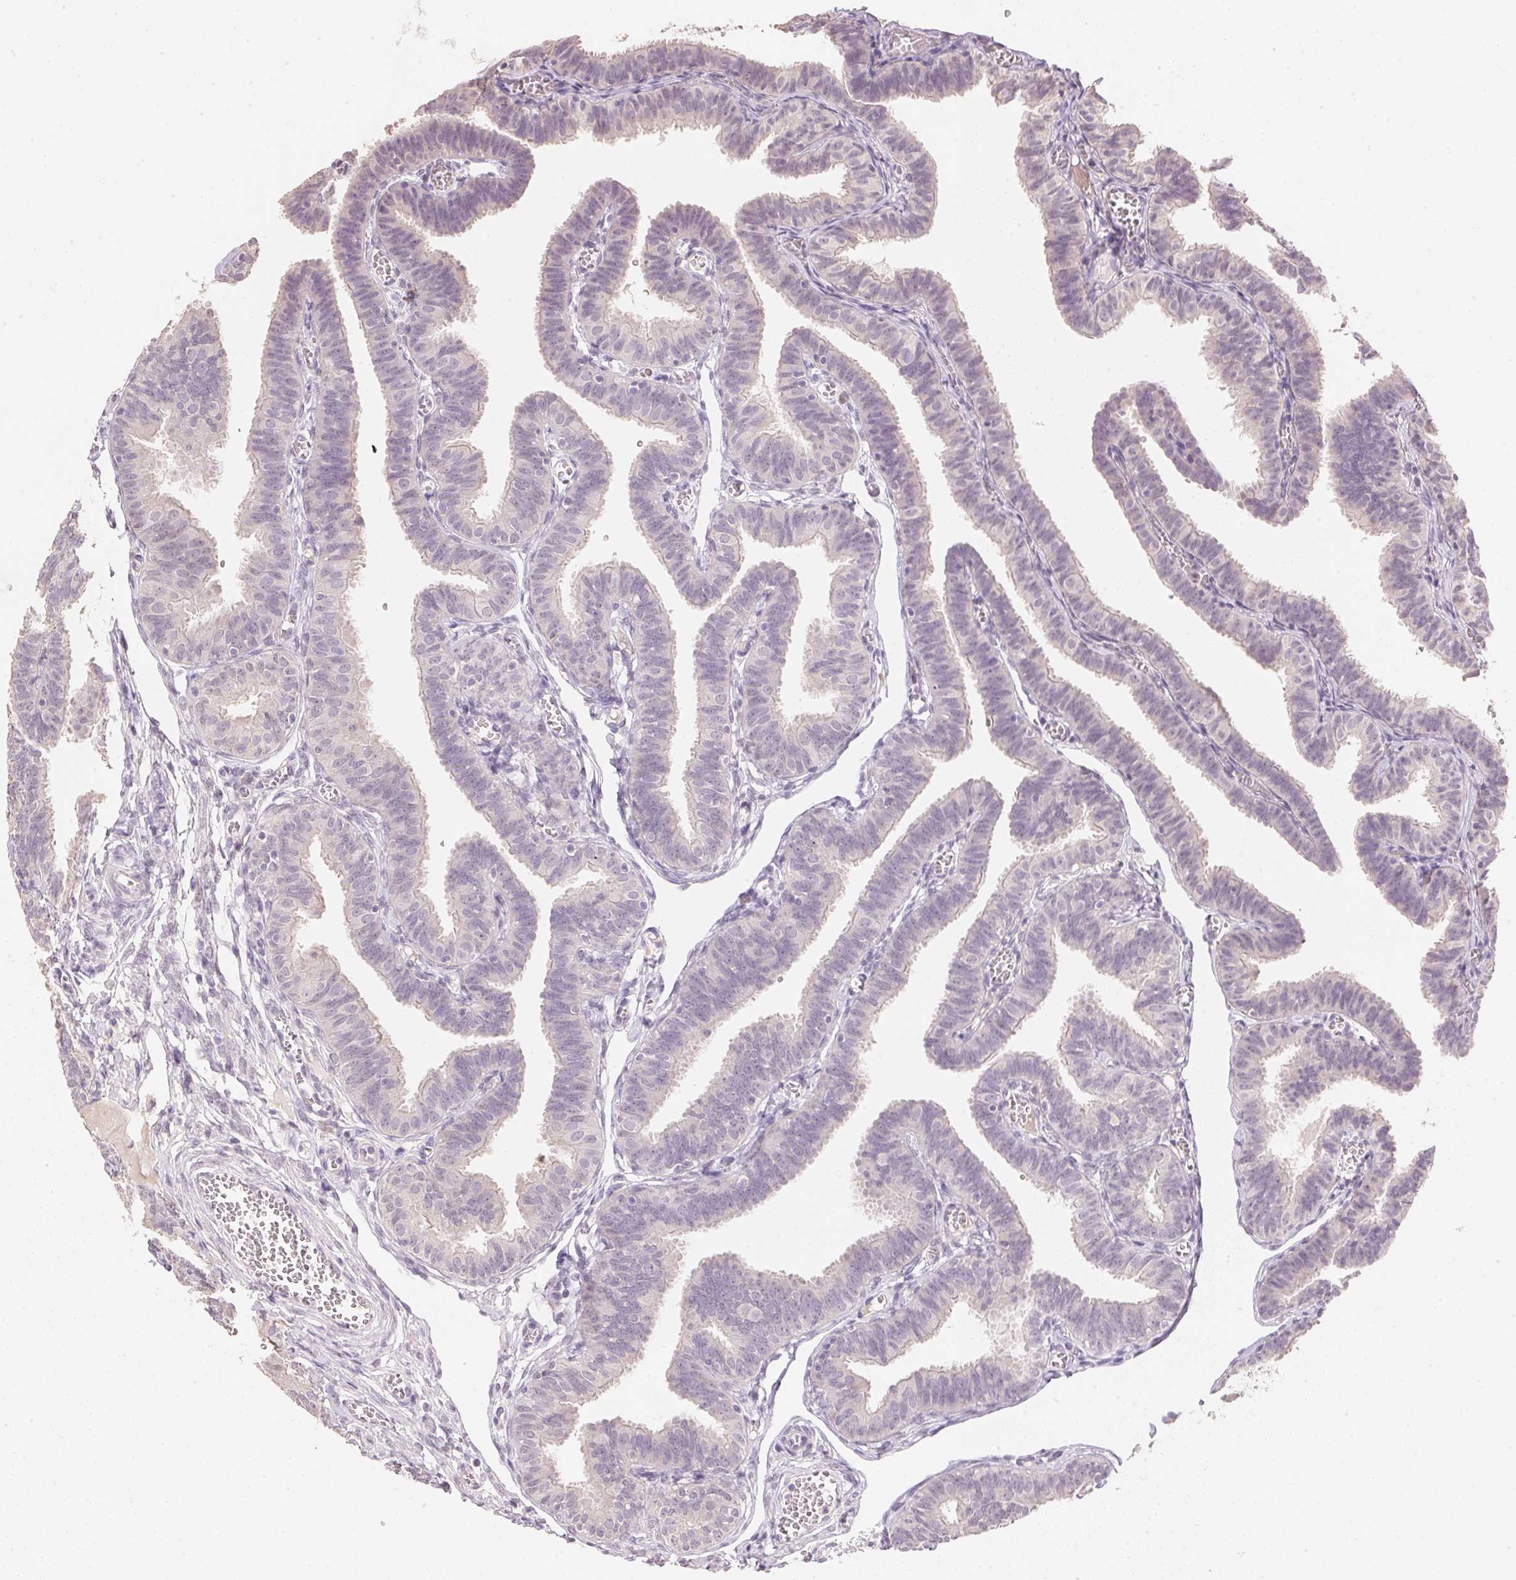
{"staining": {"intensity": "negative", "quantity": "none", "location": "none"}, "tissue": "fallopian tube", "cell_type": "Glandular cells", "image_type": "normal", "snomed": [{"axis": "morphology", "description": "Normal tissue, NOS"}, {"axis": "topography", "description": "Fallopian tube"}], "caption": "A micrograph of human fallopian tube is negative for staining in glandular cells. (Brightfield microscopy of DAB IHC at high magnification).", "gene": "DHCR24", "patient": {"sex": "female", "age": 25}}